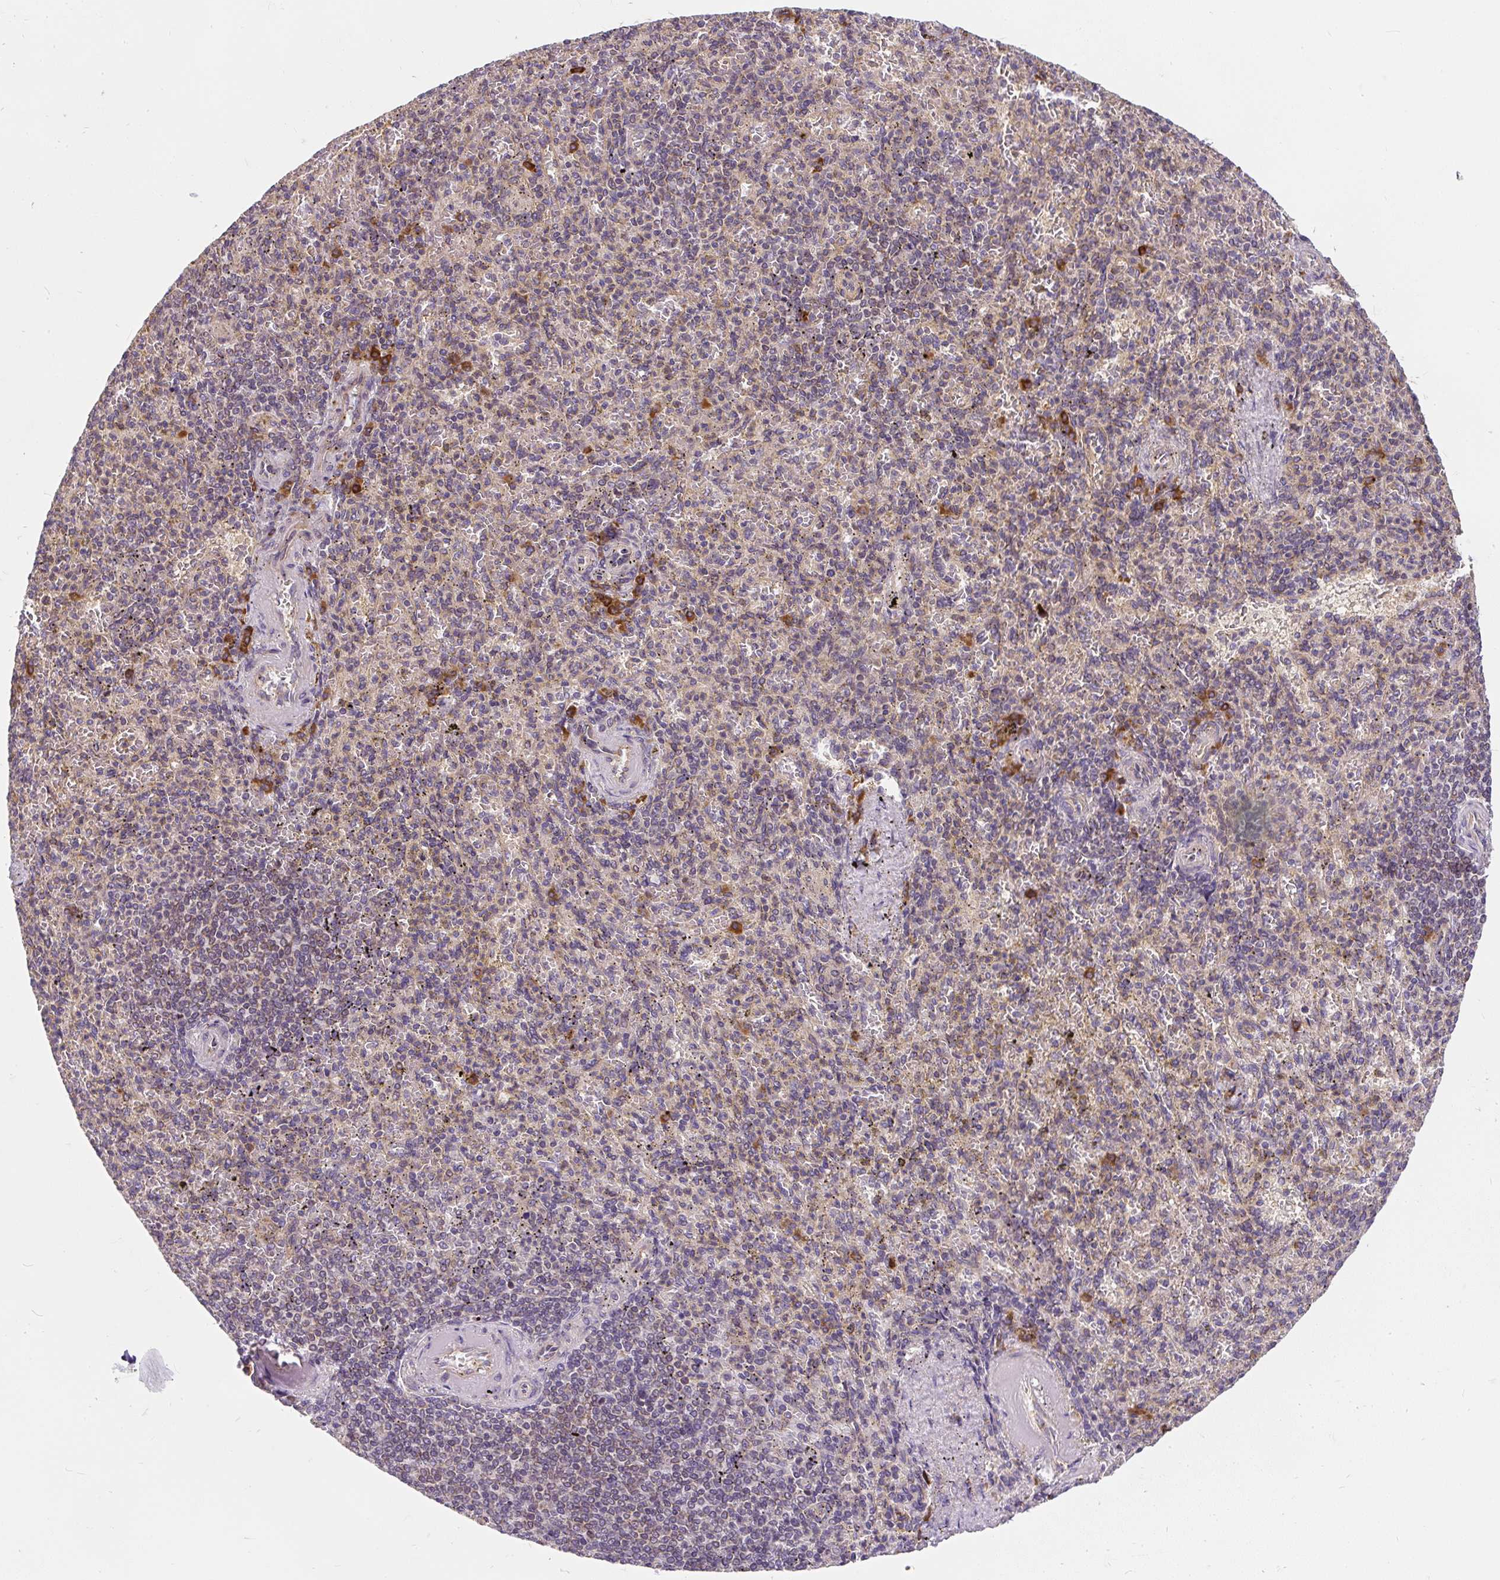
{"staining": {"intensity": "strong", "quantity": "<25%", "location": "cytoplasmic/membranous"}, "tissue": "spleen", "cell_type": "Cells in red pulp", "image_type": "normal", "snomed": [{"axis": "morphology", "description": "Normal tissue, NOS"}, {"axis": "topography", "description": "Spleen"}], "caption": "This is a photomicrograph of IHC staining of benign spleen, which shows strong positivity in the cytoplasmic/membranous of cells in red pulp.", "gene": "CYP20A1", "patient": {"sex": "female", "age": 74}}